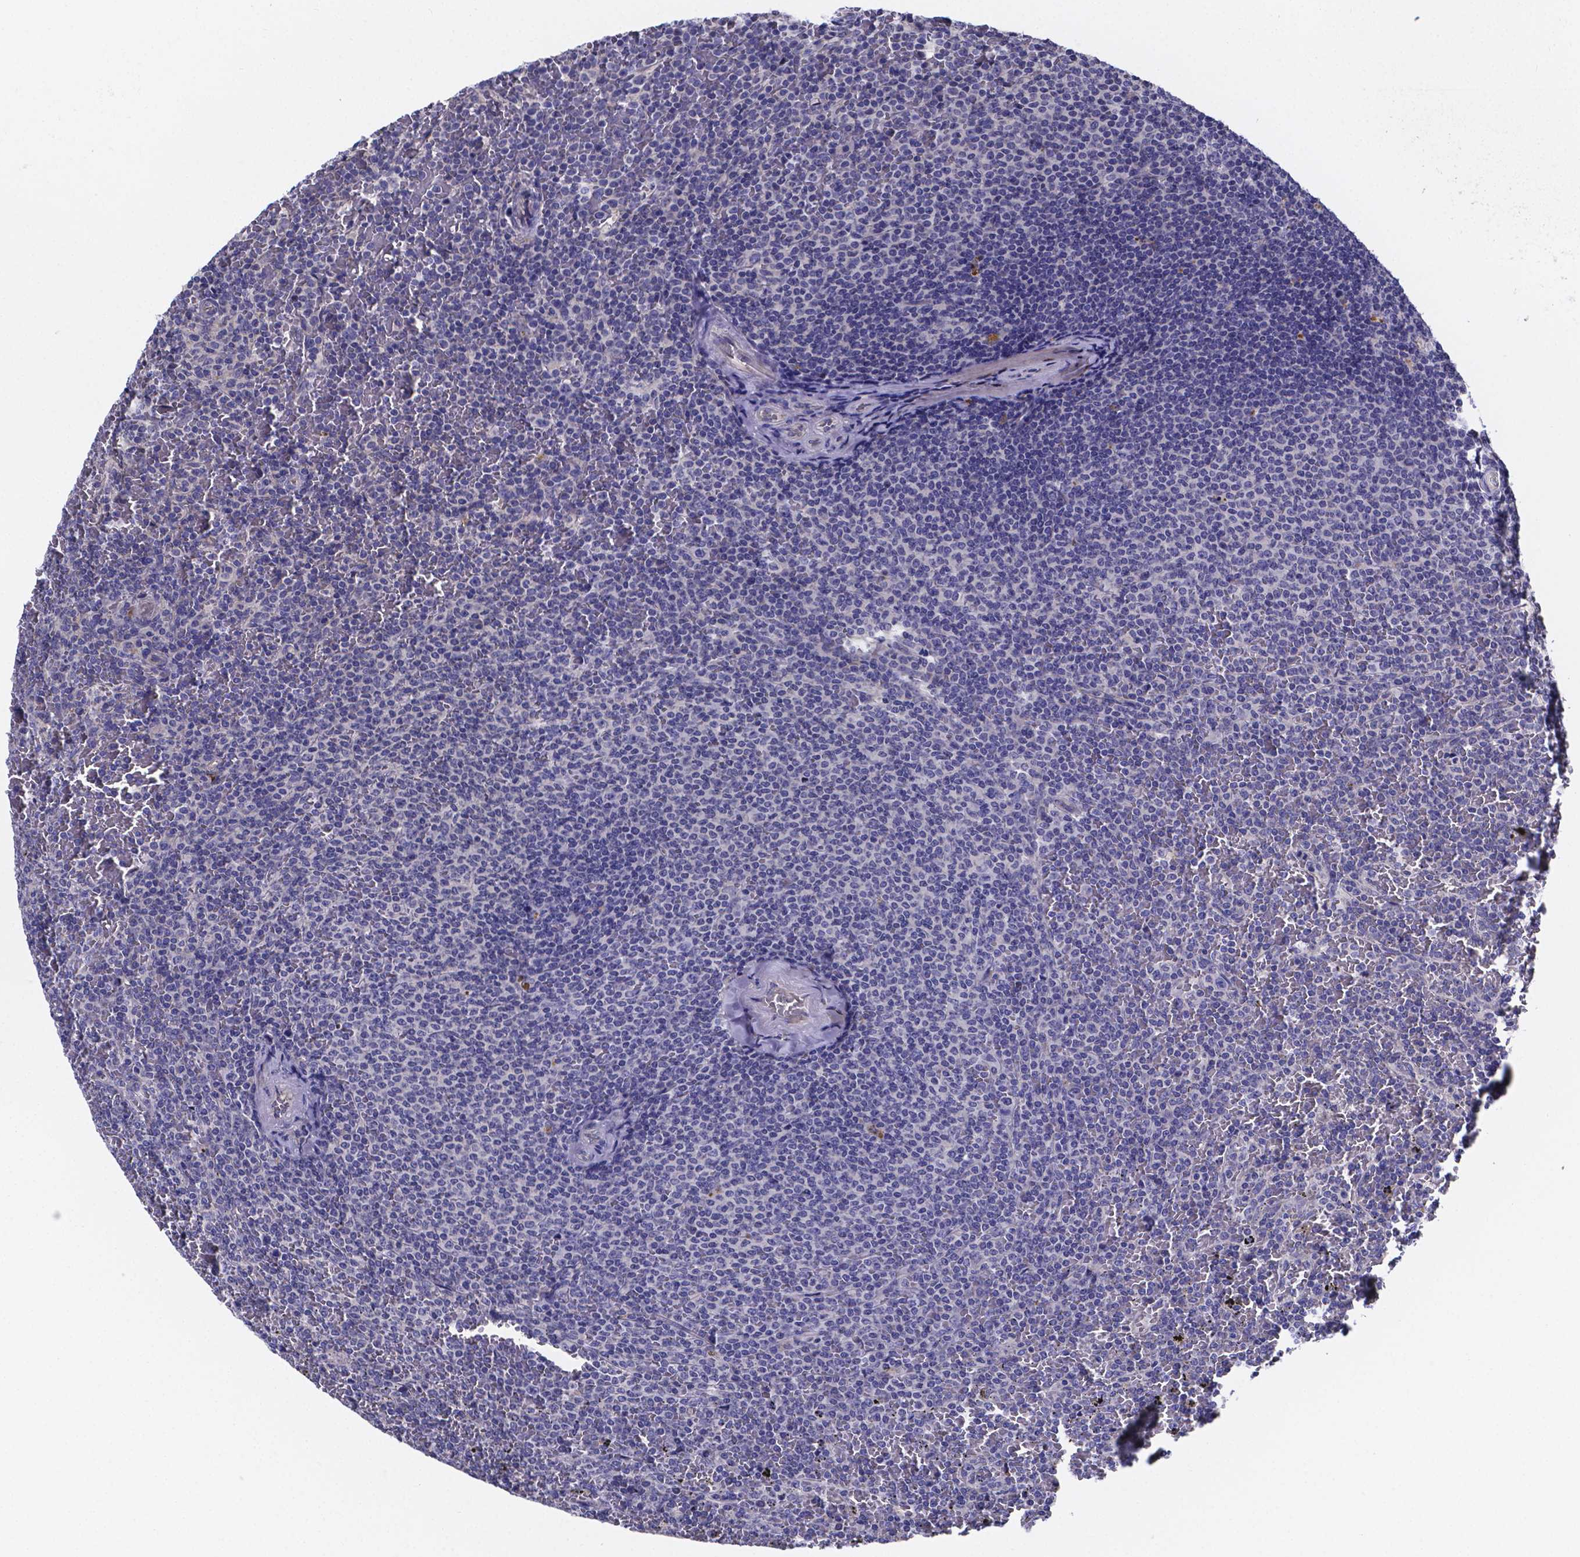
{"staining": {"intensity": "negative", "quantity": "none", "location": "none"}, "tissue": "lymphoma", "cell_type": "Tumor cells", "image_type": "cancer", "snomed": [{"axis": "morphology", "description": "Malignant lymphoma, non-Hodgkin's type, Low grade"}, {"axis": "topography", "description": "Spleen"}], "caption": "Protein analysis of lymphoma demonstrates no significant staining in tumor cells.", "gene": "SFRP4", "patient": {"sex": "female", "age": 77}}